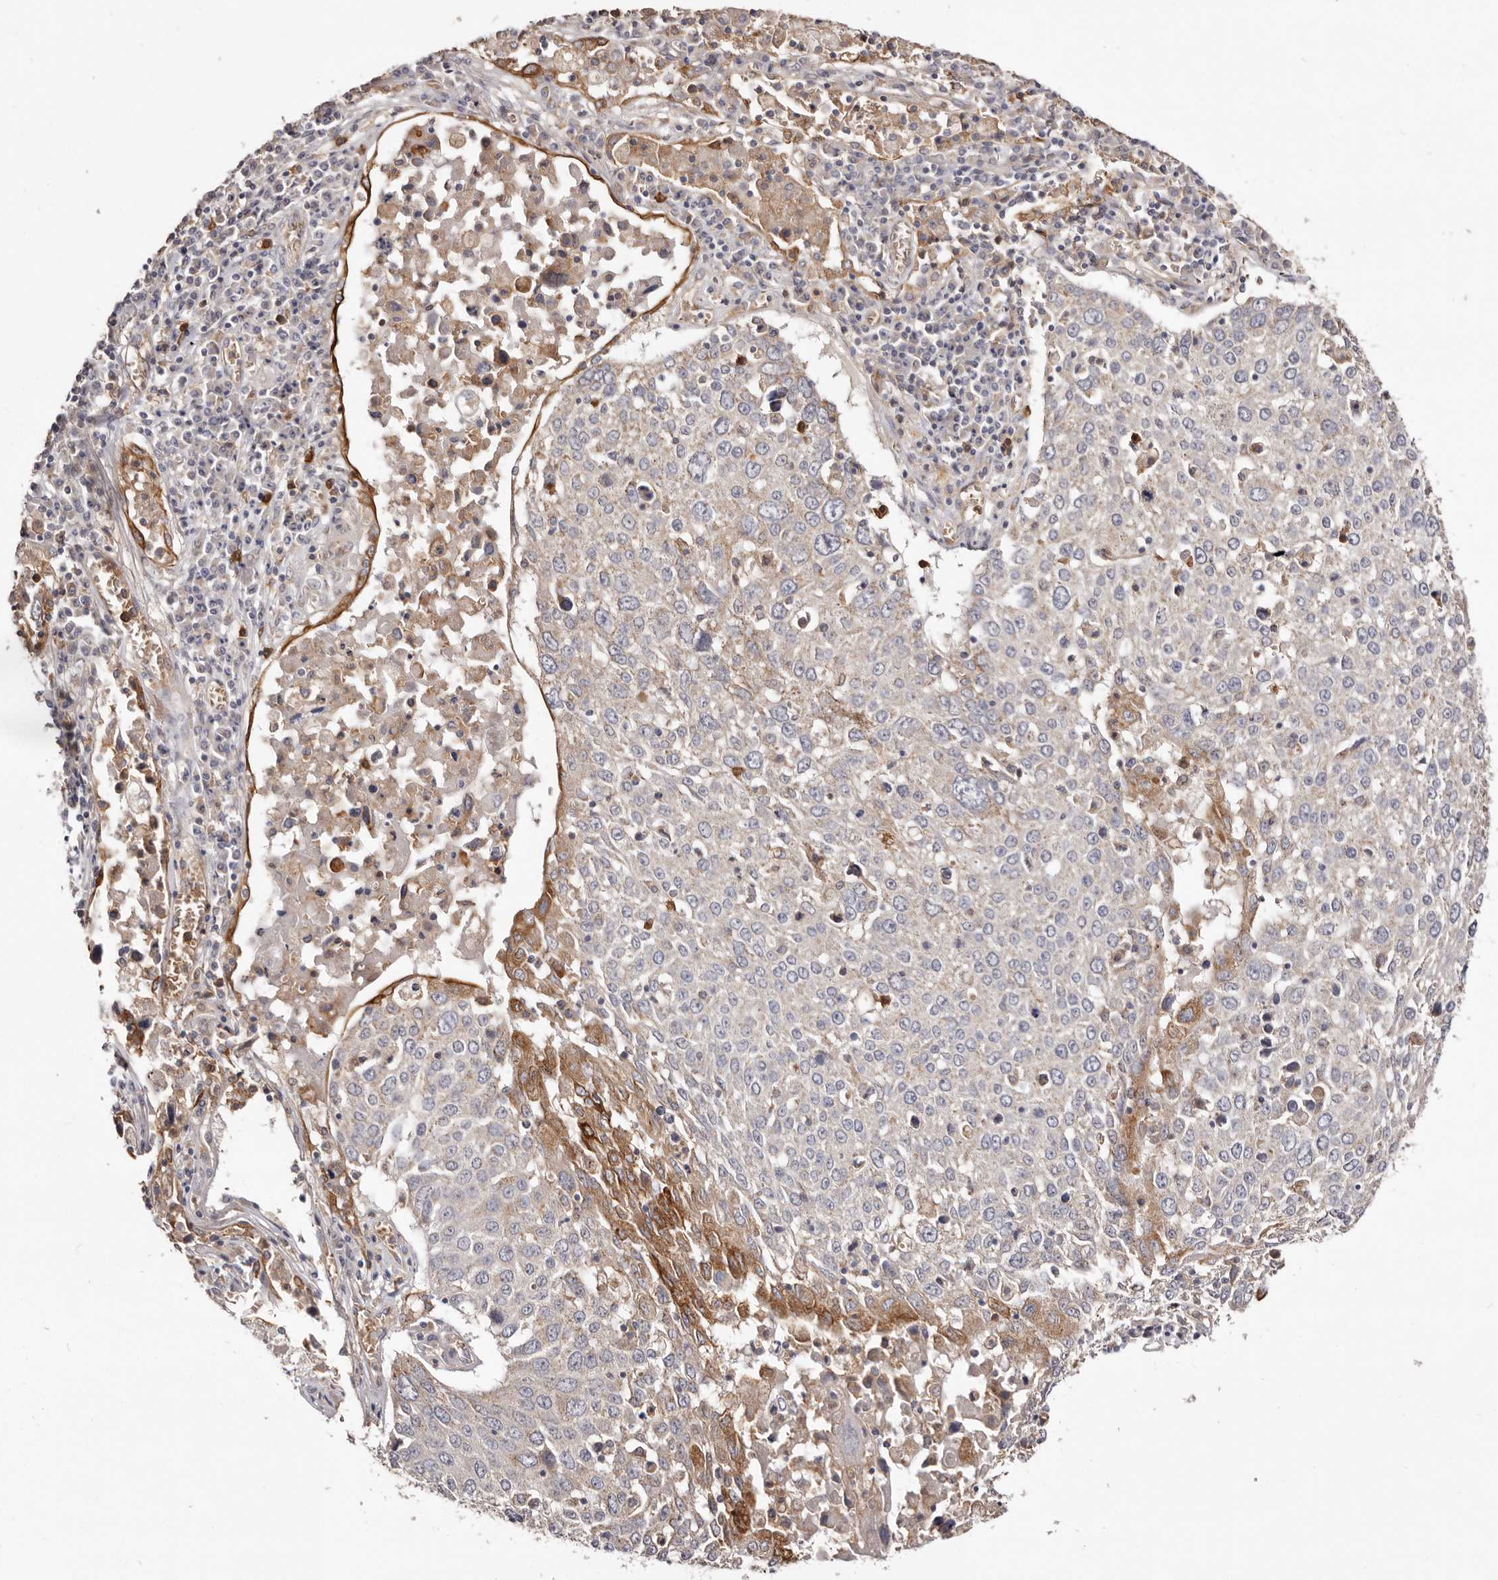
{"staining": {"intensity": "moderate", "quantity": "<25%", "location": "cytoplasmic/membranous"}, "tissue": "lung cancer", "cell_type": "Tumor cells", "image_type": "cancer", "snomed": [{"axis": "morphology", "description": "Squamous cell carcinoma, NOS"}, {"axis": "topography", "description": "Lung"}], "caption": "The photomicrograph exhibits a brown stain indicating the presence of a protein in the cytoplasmic/membranous of tumor cells in lung cancer (squamous cell carcinoma).", "gene": "LRRC25", "patient": {"sex": "male", "age": 65}}